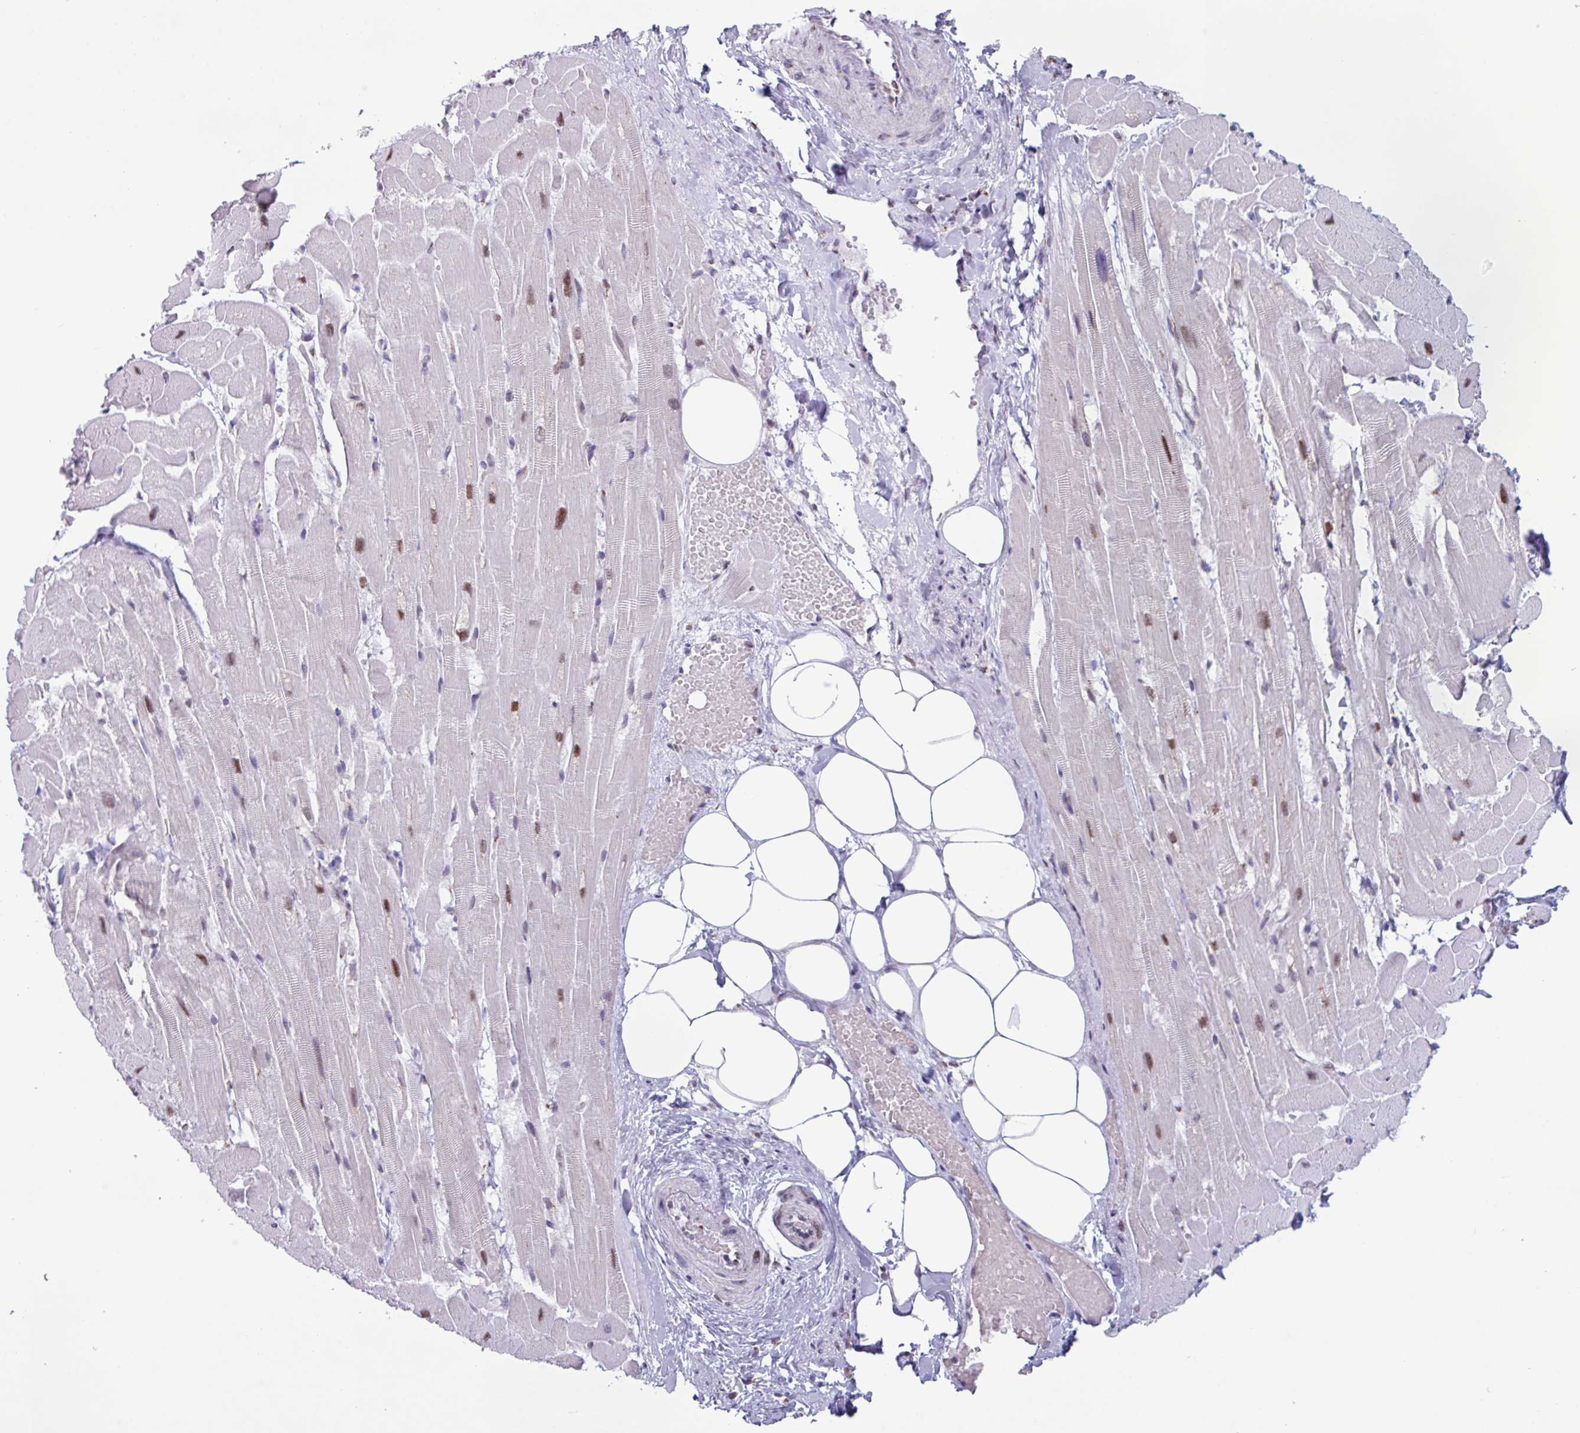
{"staining": {"intensity": "moderate", "quantity": "25%-75%", "location": "nuclear"}, "tissue": "heart muscle", "cell_type": "Cardiomyocytes", "image_type": "normal", "snomed": [{"axis": "morphology", "description": "Normal tissue, NOS"}, {"axis": "topography", "description": "Heart"}], "caption": "Protein positivity by immunohistochemistry reveals moderate nuclear expression in about 25%-75% of cardiomyocytes in unremarkable heart muscle.", "gene": "PUF60", "patient": {"sex": "male", "age": 37}}